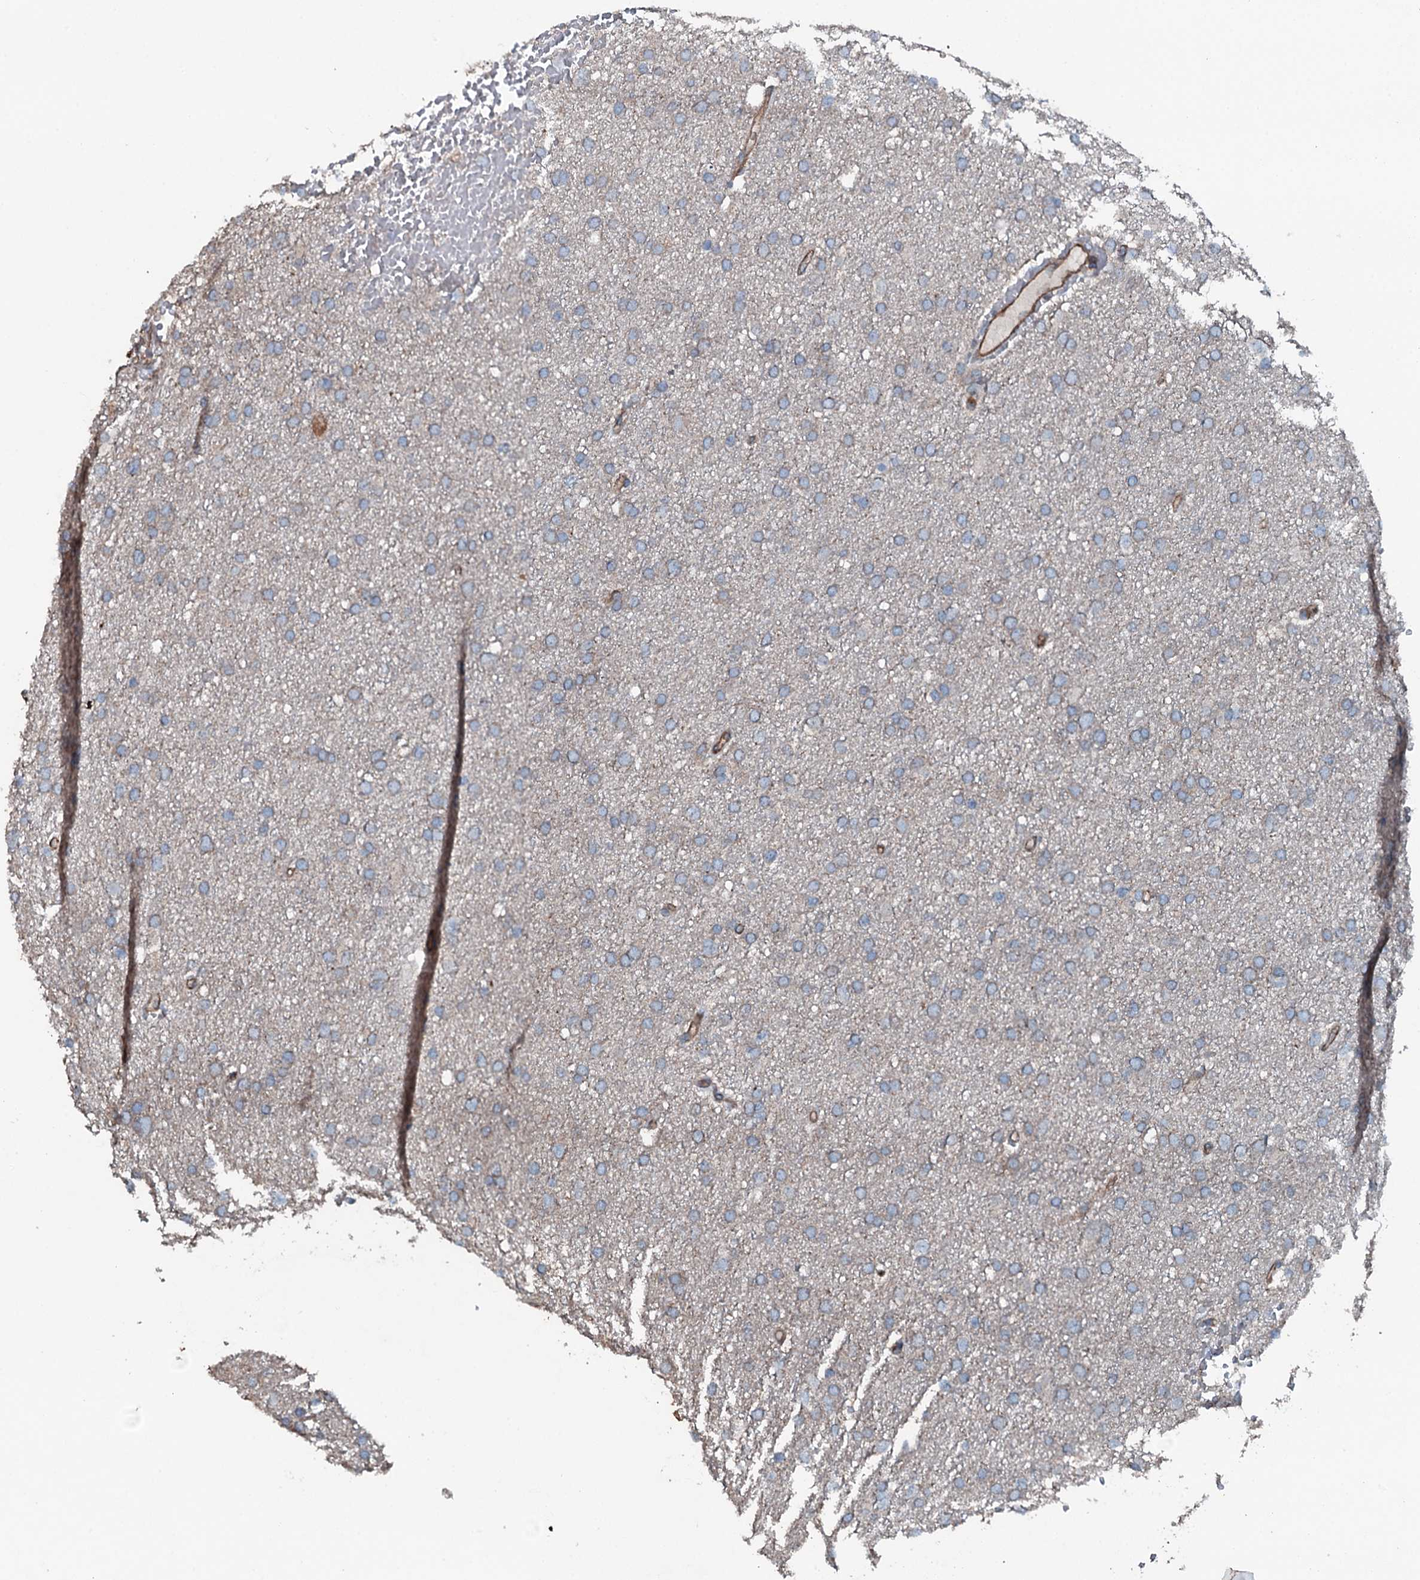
{"staining": {"intensity": "negative", "quantity": "none", "location": "none"}, "tissue": "glioma", "cell_type": "Tumor cells", "image_type": "cancer", "snomed": [{"axis": "morphology", "description": "Glioma, malignant, High grade"}, {"axis": "topography", "description": "Cerebral cortex"}], "caption": "Immunohistochemical staining of glioma exhibits no significant expression in tumor cells. (Immunohistochemistry (ihc), brightfield microscopy, high magnification).", "gene": "SLC25A38", "patient": {"sex": "female", "age": 36}}